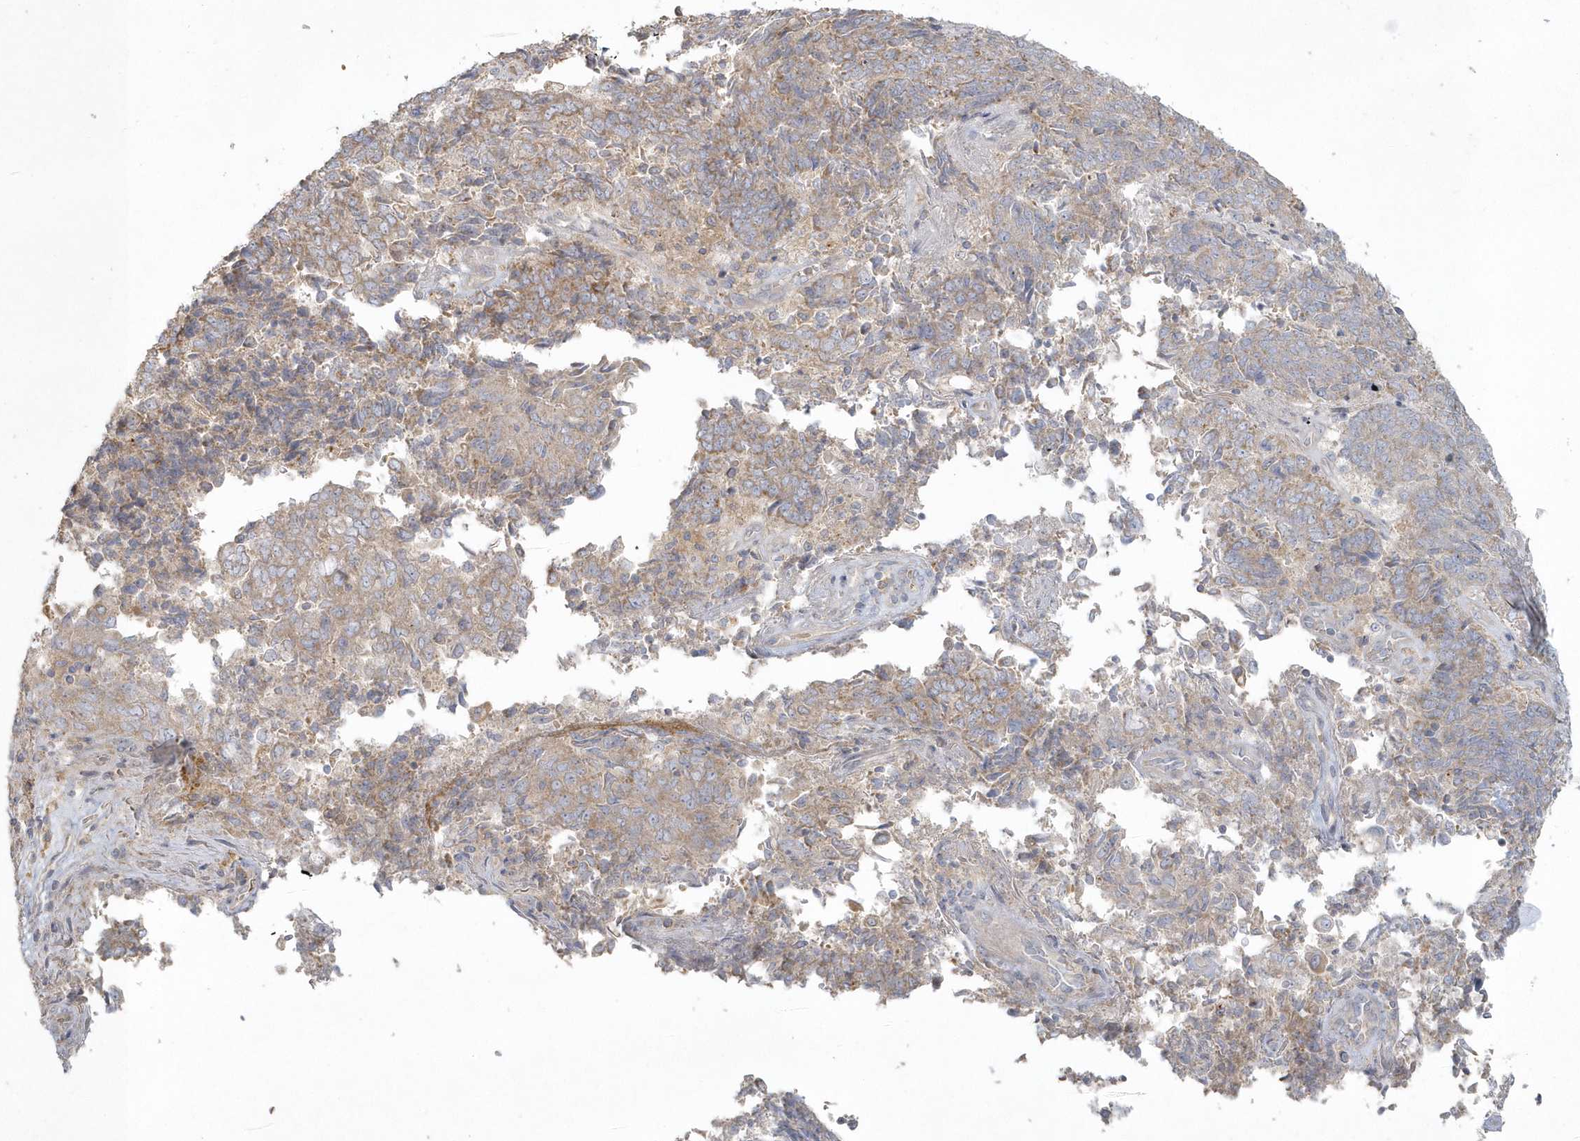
{"staining": {"intensity": "weak", "quantity": ">75%", "location": "cytoplasmic/membranous"}, "tissue": "endometrial cancer", "cell_type": "Tumor cells", "image_type": "cancer", "snomed": [{"axis": "morphology", "description": "Adenocarcinoma, NOS"}, {"axis": "topography", "description": "Endometrium"}], "caption": "Human endometrial cancer (adenocarcinoma) stained with a protein marker demonstrates weak staining in tumor cells.", "gene": "BLTP3A", "patient": {"sex": "female", "age": 80}}